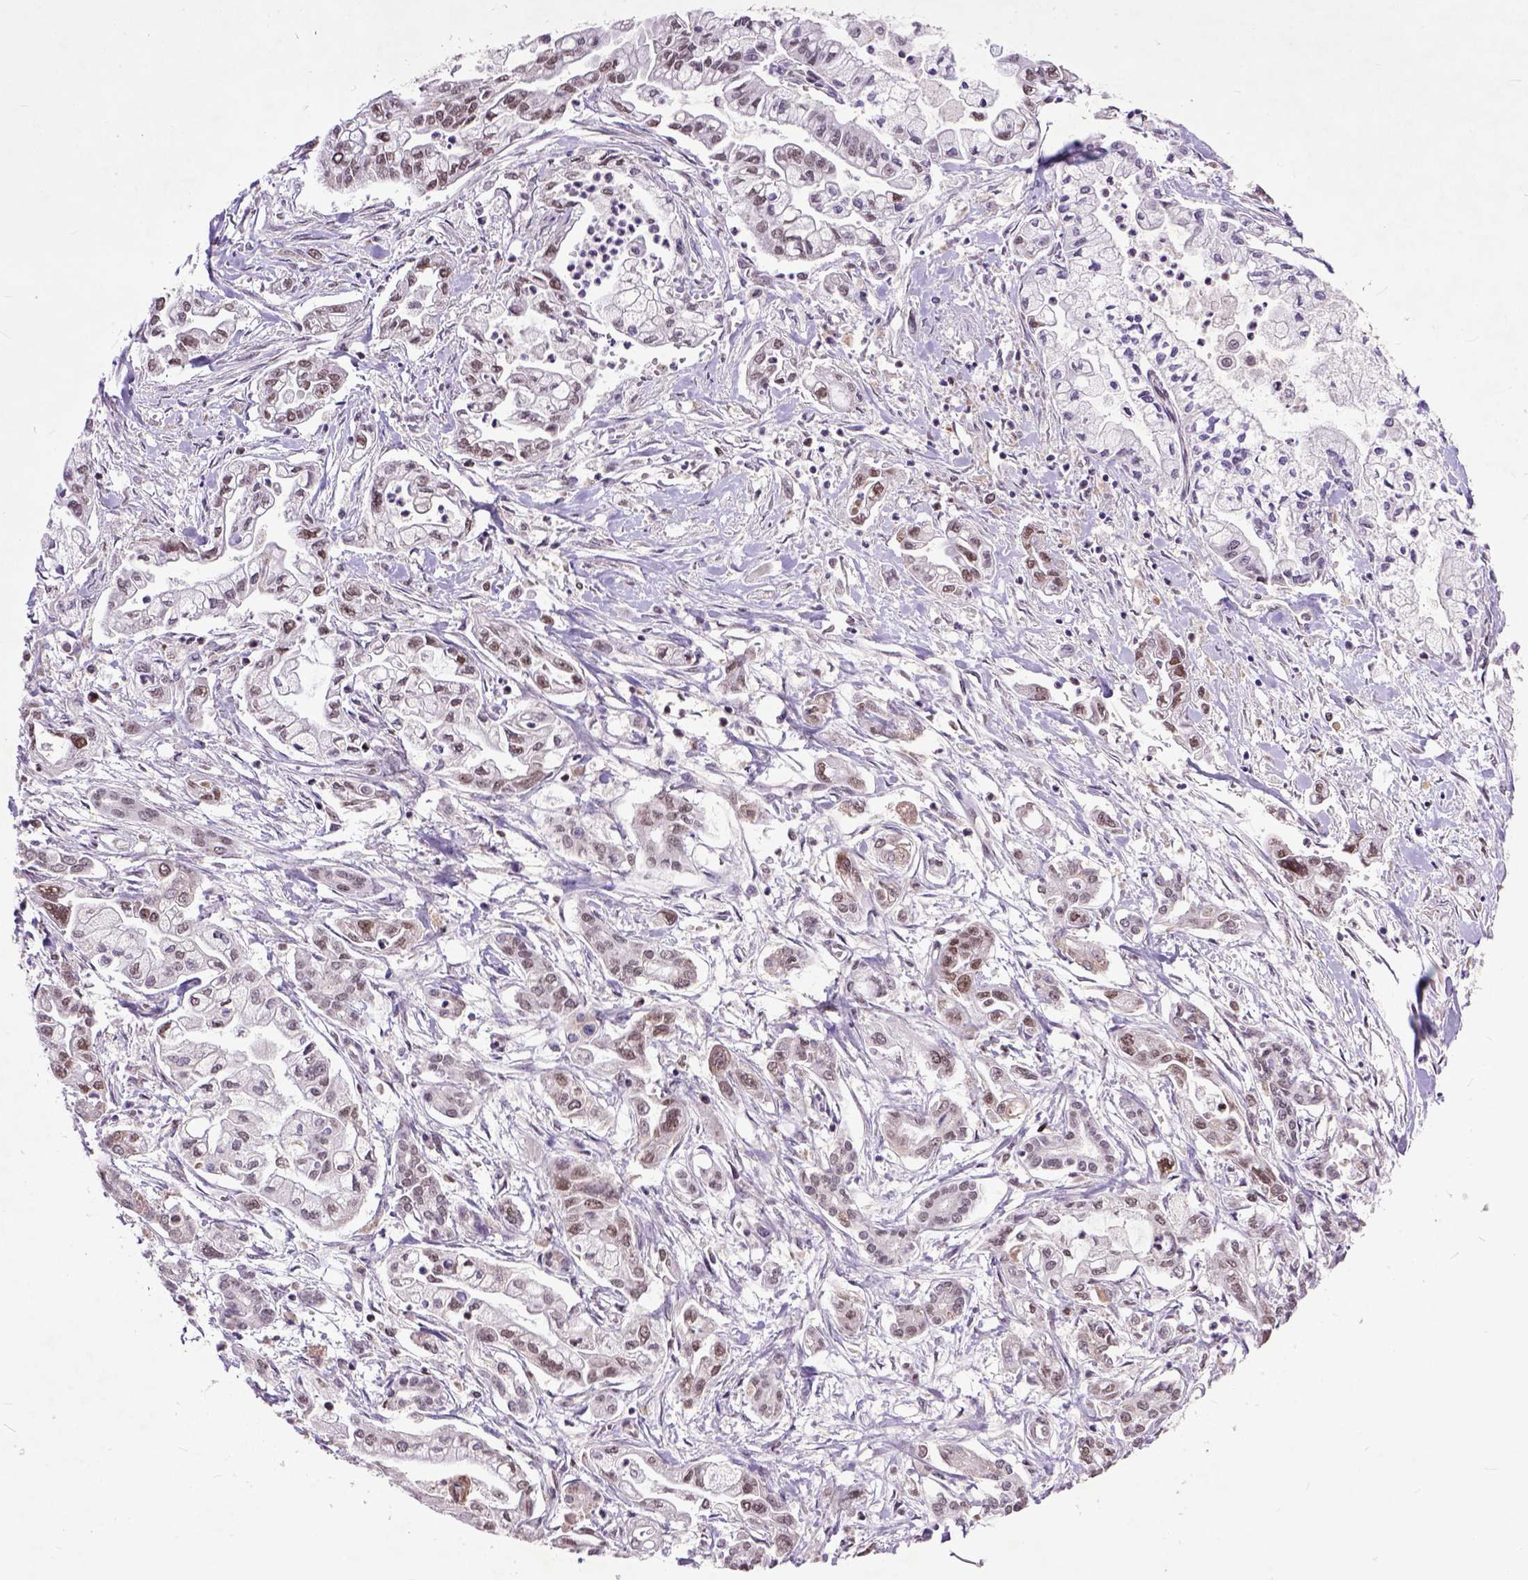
{"staining": {"intensity": "moderate", "quantity": "25%-75%", "location": "nuclear"}, "tissue": "pancreatic cancer", "cell_type": "Tumor cells", "image_type": "cancer", "snomed": [{"axis": "morphology", "description": "Adenocarcinoma, NOS"}, {"axis": "topography", "description": "Pancreas"}], "caption": "The histopathology image reveals staining of pancreatic cancer, revealing moderate nuclear protein positivity (brown color) within tumor cells.", "gene": "RCC2", "patient": {"sex": "male", "age": 54}}